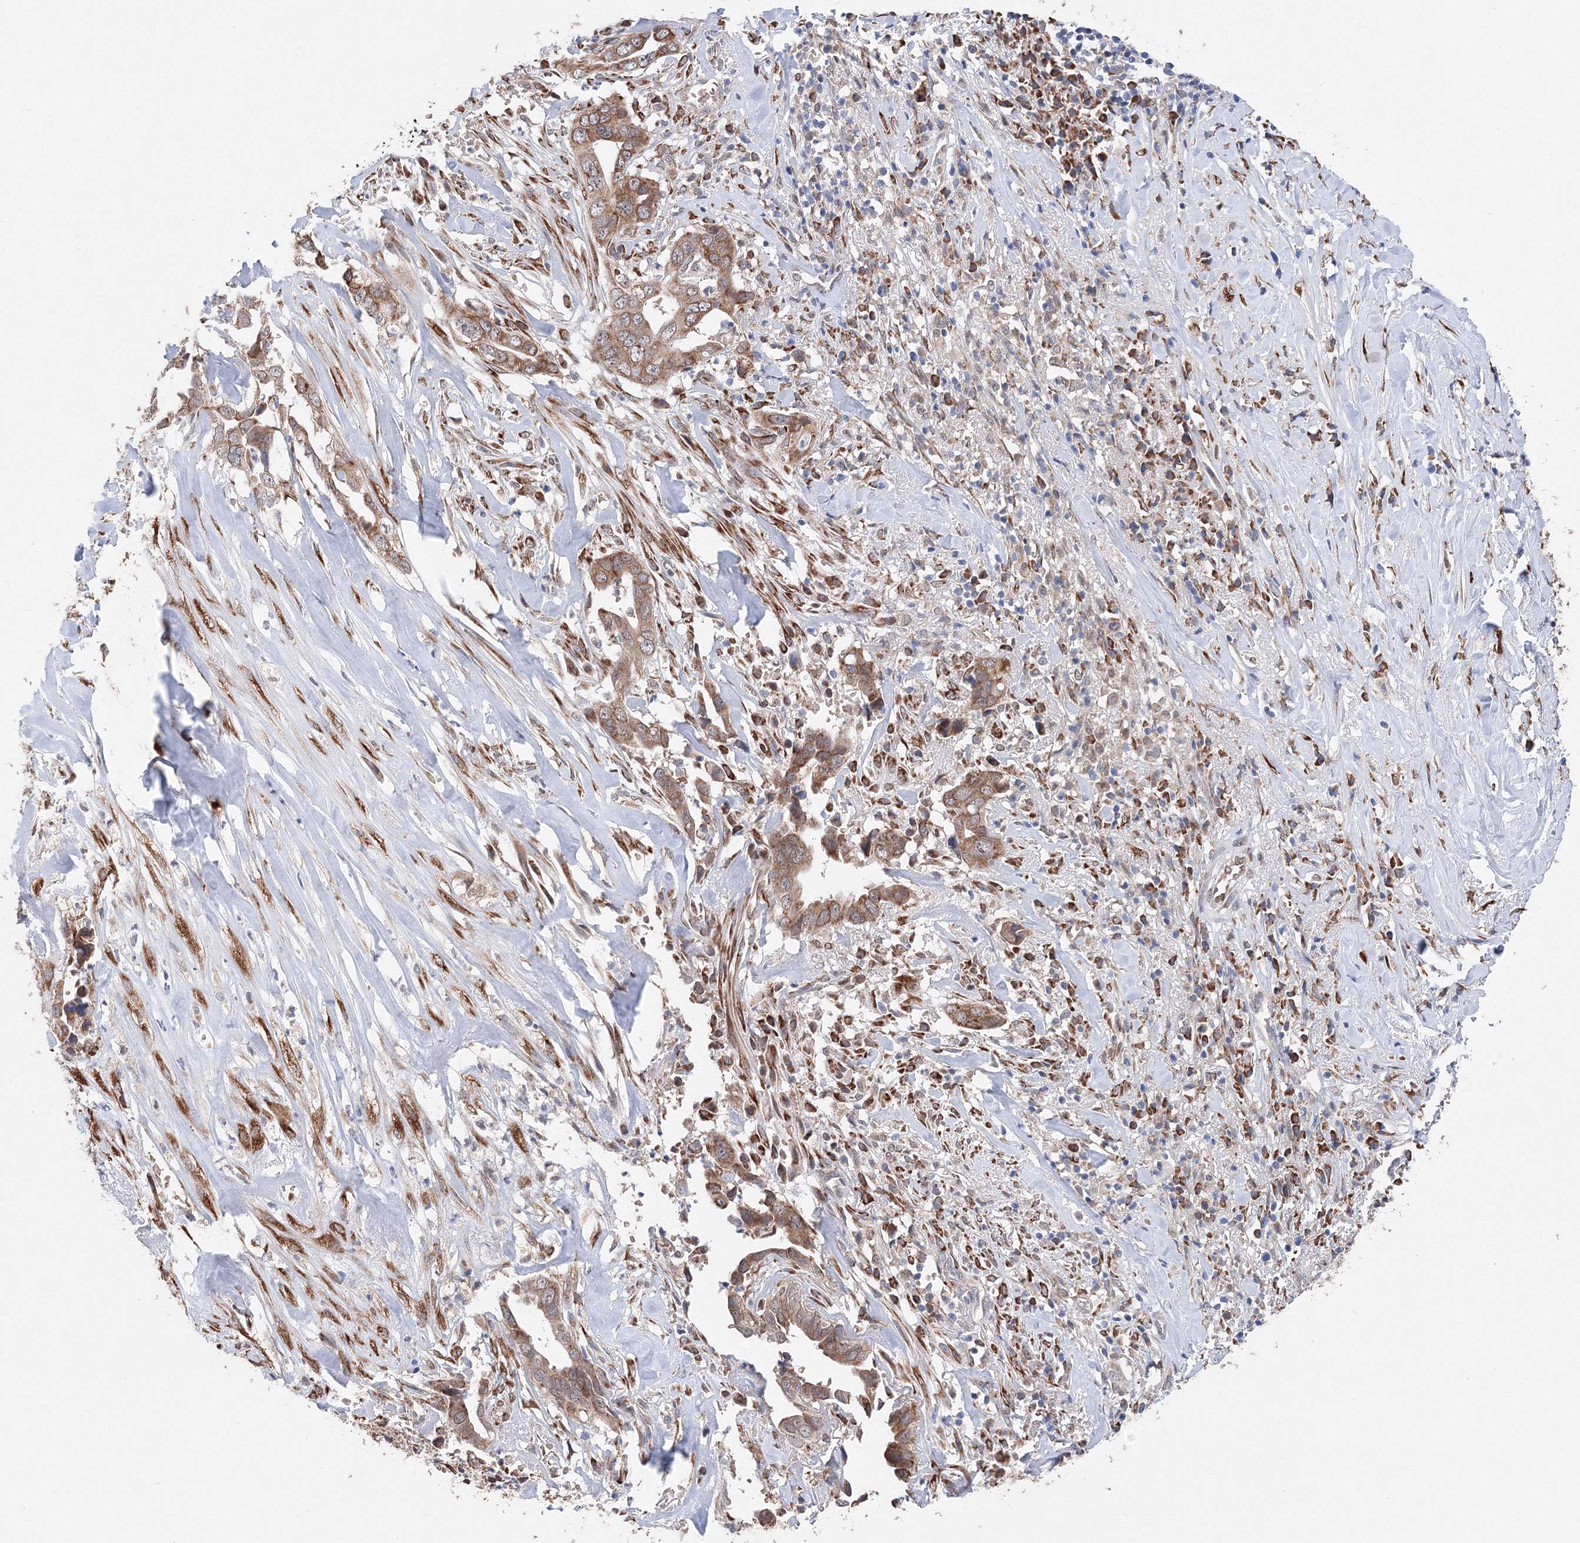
{"staining": {"intensity": "moderate", "quantity": ">75%", "location": "cytoplasmic/membranous"}, "tissue": "liver cancer", "cell_type": "Tumor cells", "image_type": "cancer", "snomed": [{"axis": "morphology", "description": "Cholangiocarcinoma"}, {"axis": "topography", "description": "Liver"}], "caption": "A brown stain highlights moderate cytoplasmic/membranous positivity of a protein in liver cancer tumor cells.", "gene": "DIS3L2", "patient": {"sex": "female", "age": 79}}